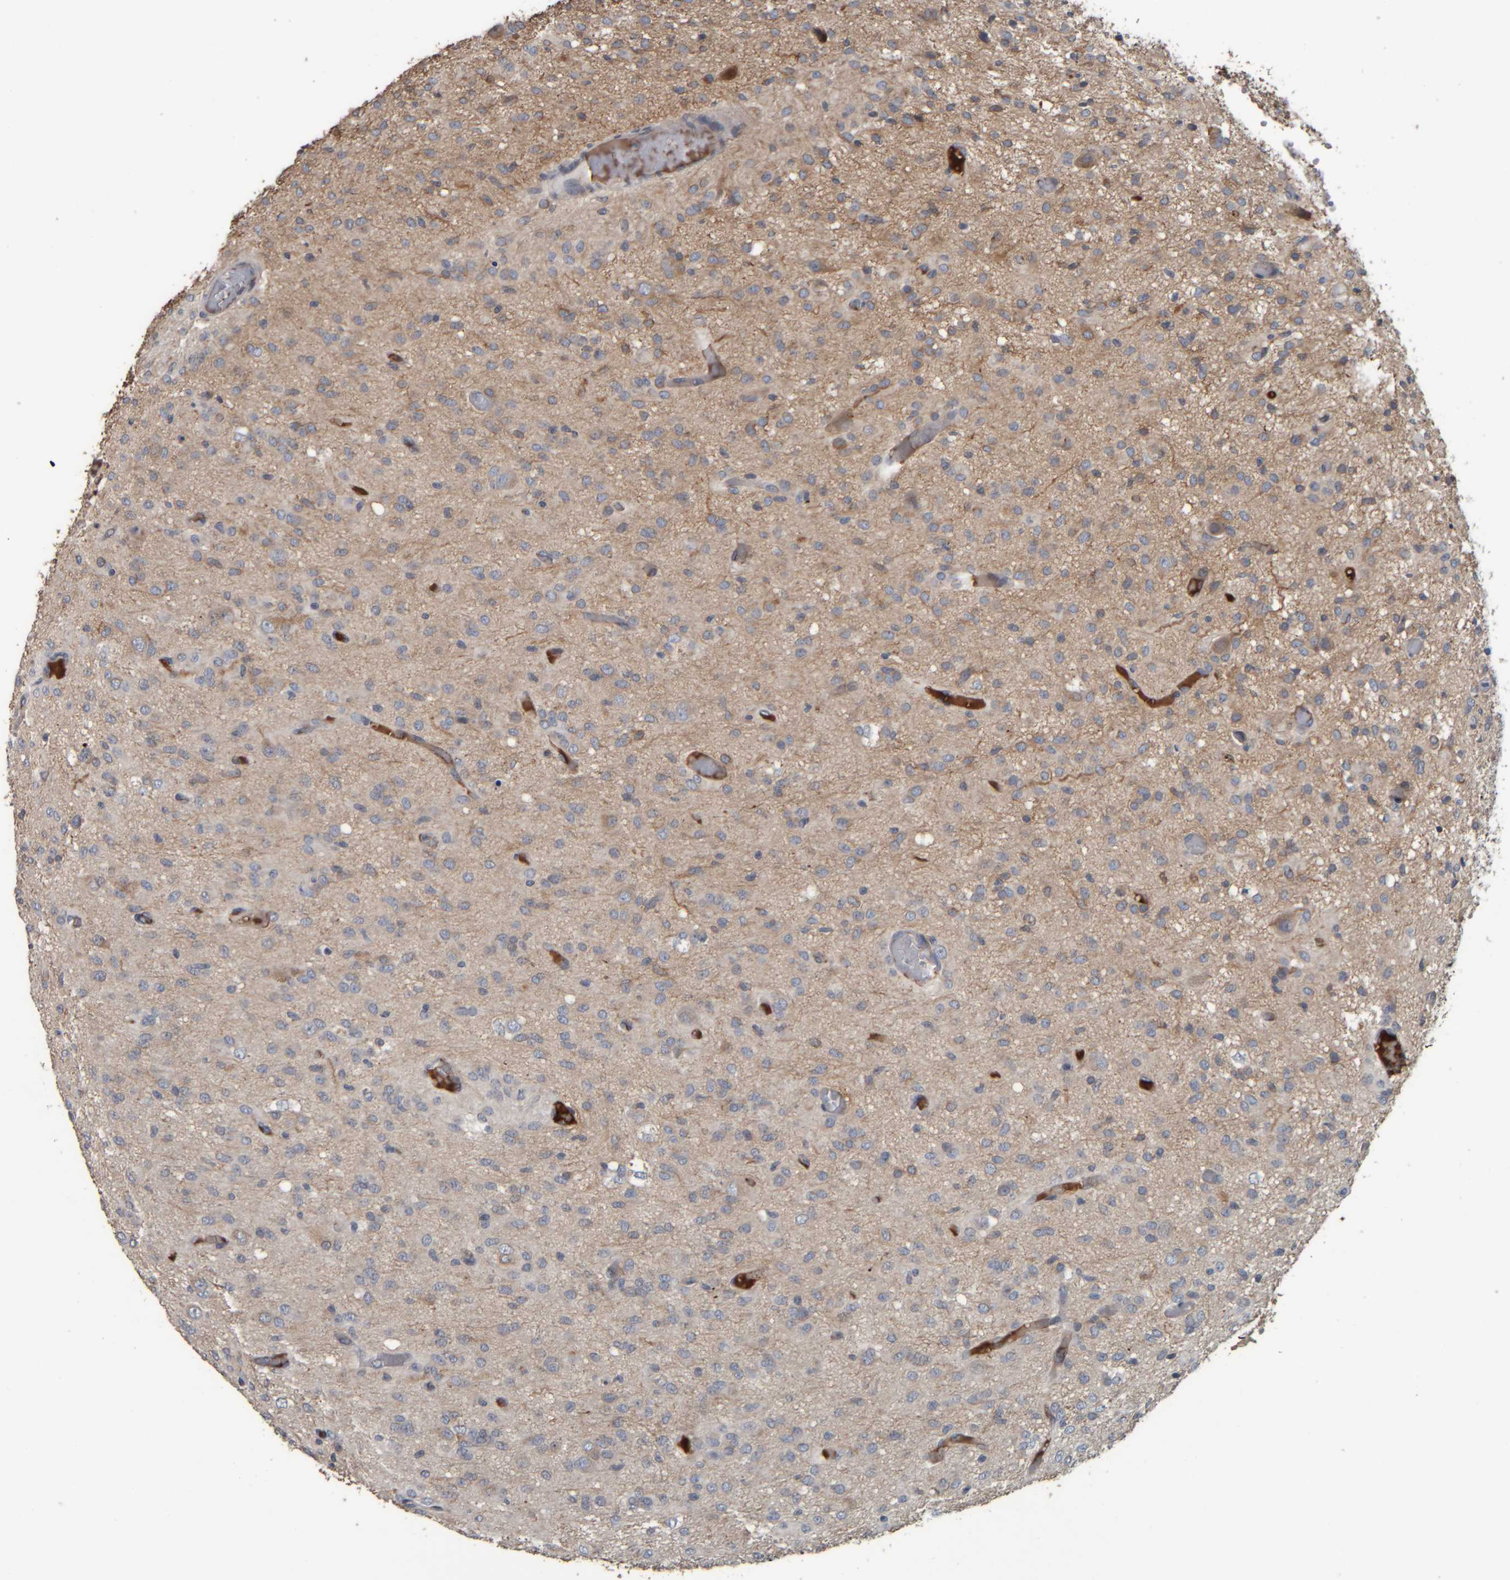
{"staining": {"intensity": "negative", "quantity": "none", "location": "none"}, "tissue": "glioma", "cell_type": "Tumor cells", "image_type": "cancer", "snomed": [{"axis": "morphology", "description": "Glioma, malignant, High grade"}, {"axis": "topography", "description": "Brain"}], "caption": "High-grade glioma (malignant) stained for a protein using IHC reveals no expression tumor cells.", "gene": "CAVIN4", "patient": {"sex": "female", "age": 59}}